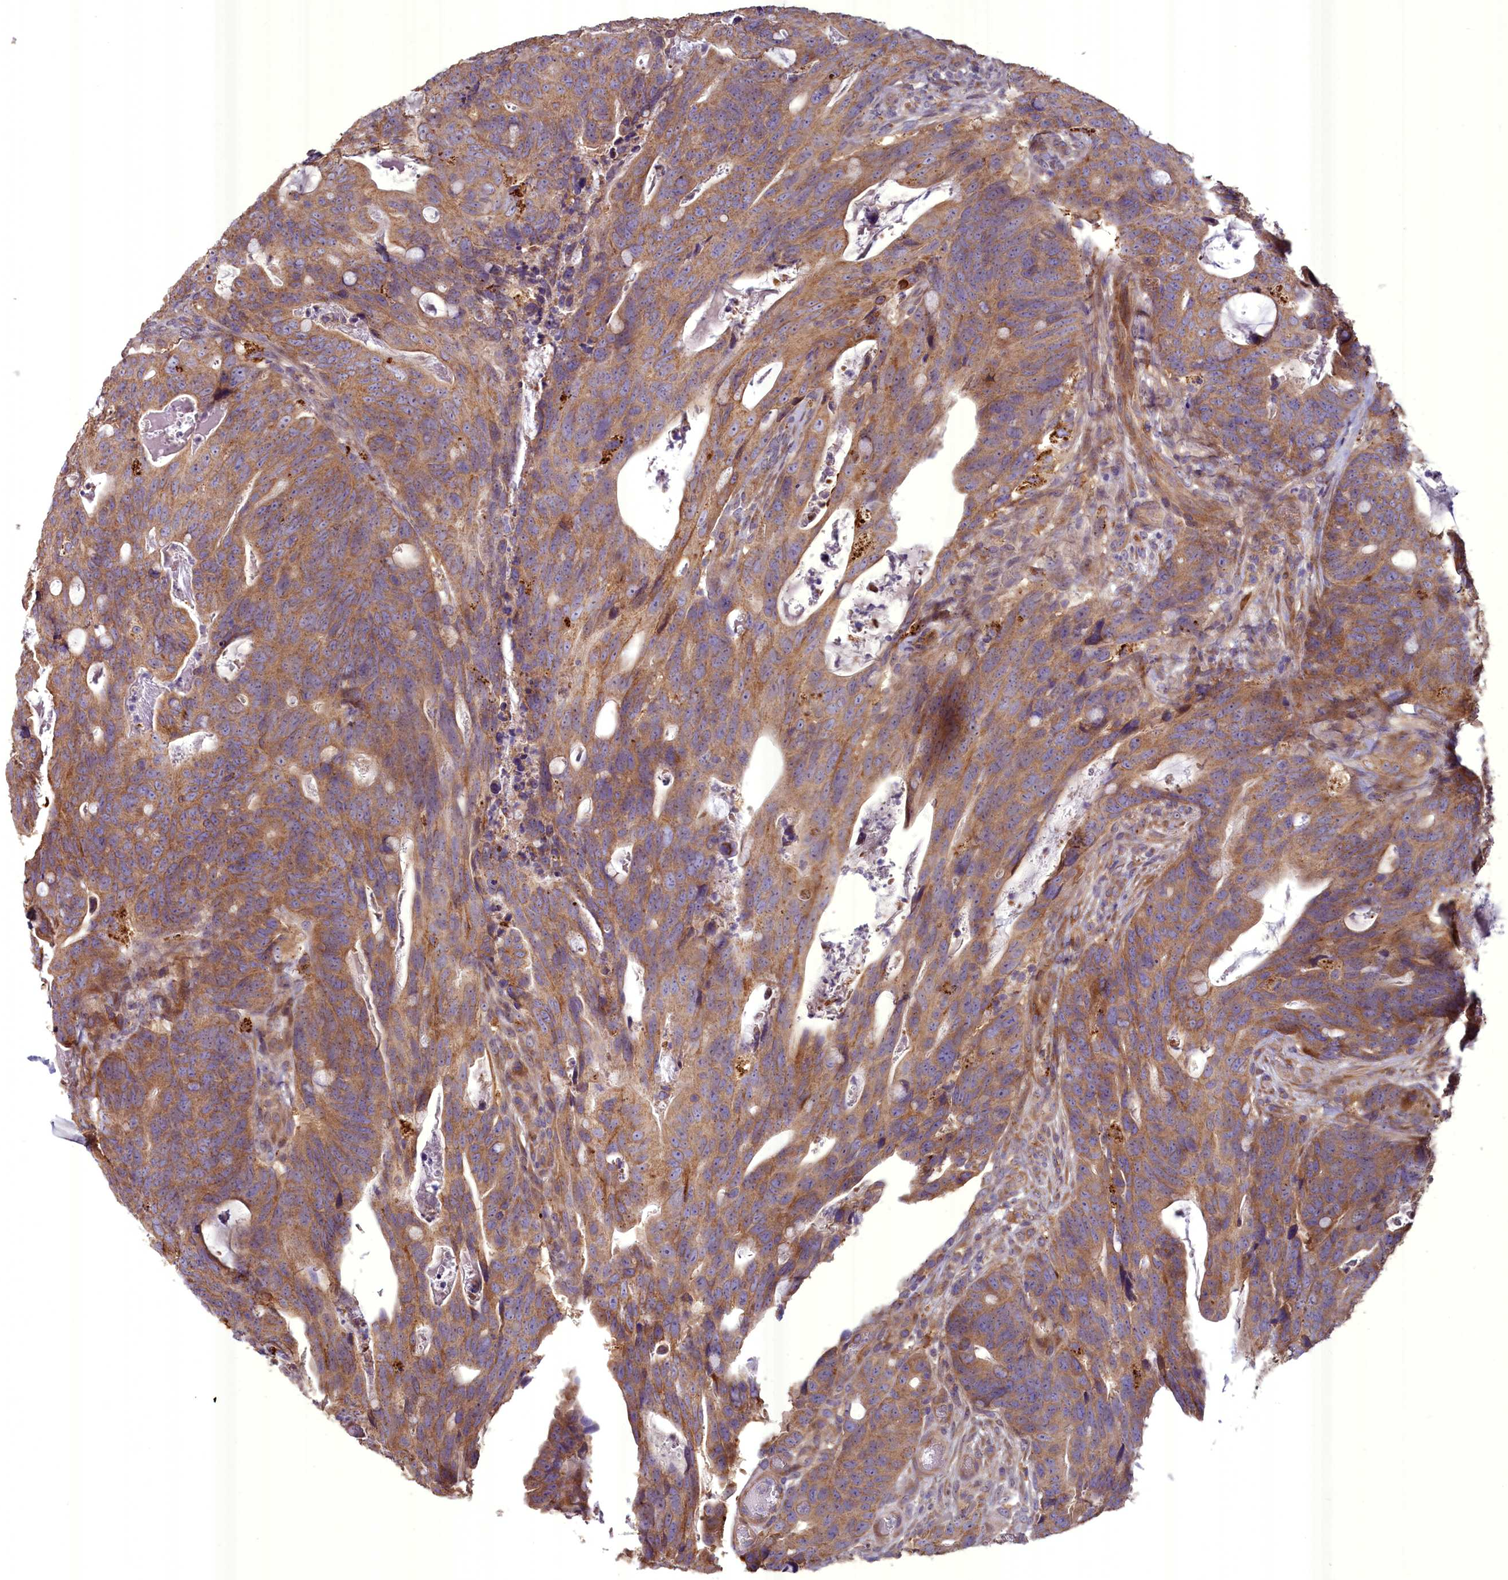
{"staining": {"intensity": "moderate", "quantity": ">75%", "location": "cytoplasmic/membranous"}, "tissue": "colorectal cancer", "cell_type": "Tumor cells", "image_type": "cancer", "snomed": [{"axis": "morphology", "description": "Adenocarcinoma, NOS"}, {"axis": "topography", "description": "Colon"}], "caption": "IHC of colorectal adenocarcinoma exhibits medium levels of moderate cytoplasmic/membranous positivity in about >75% of tumor cells.", "gene": "ACAD8", "patient": {"sex": "female", "age": 82}}